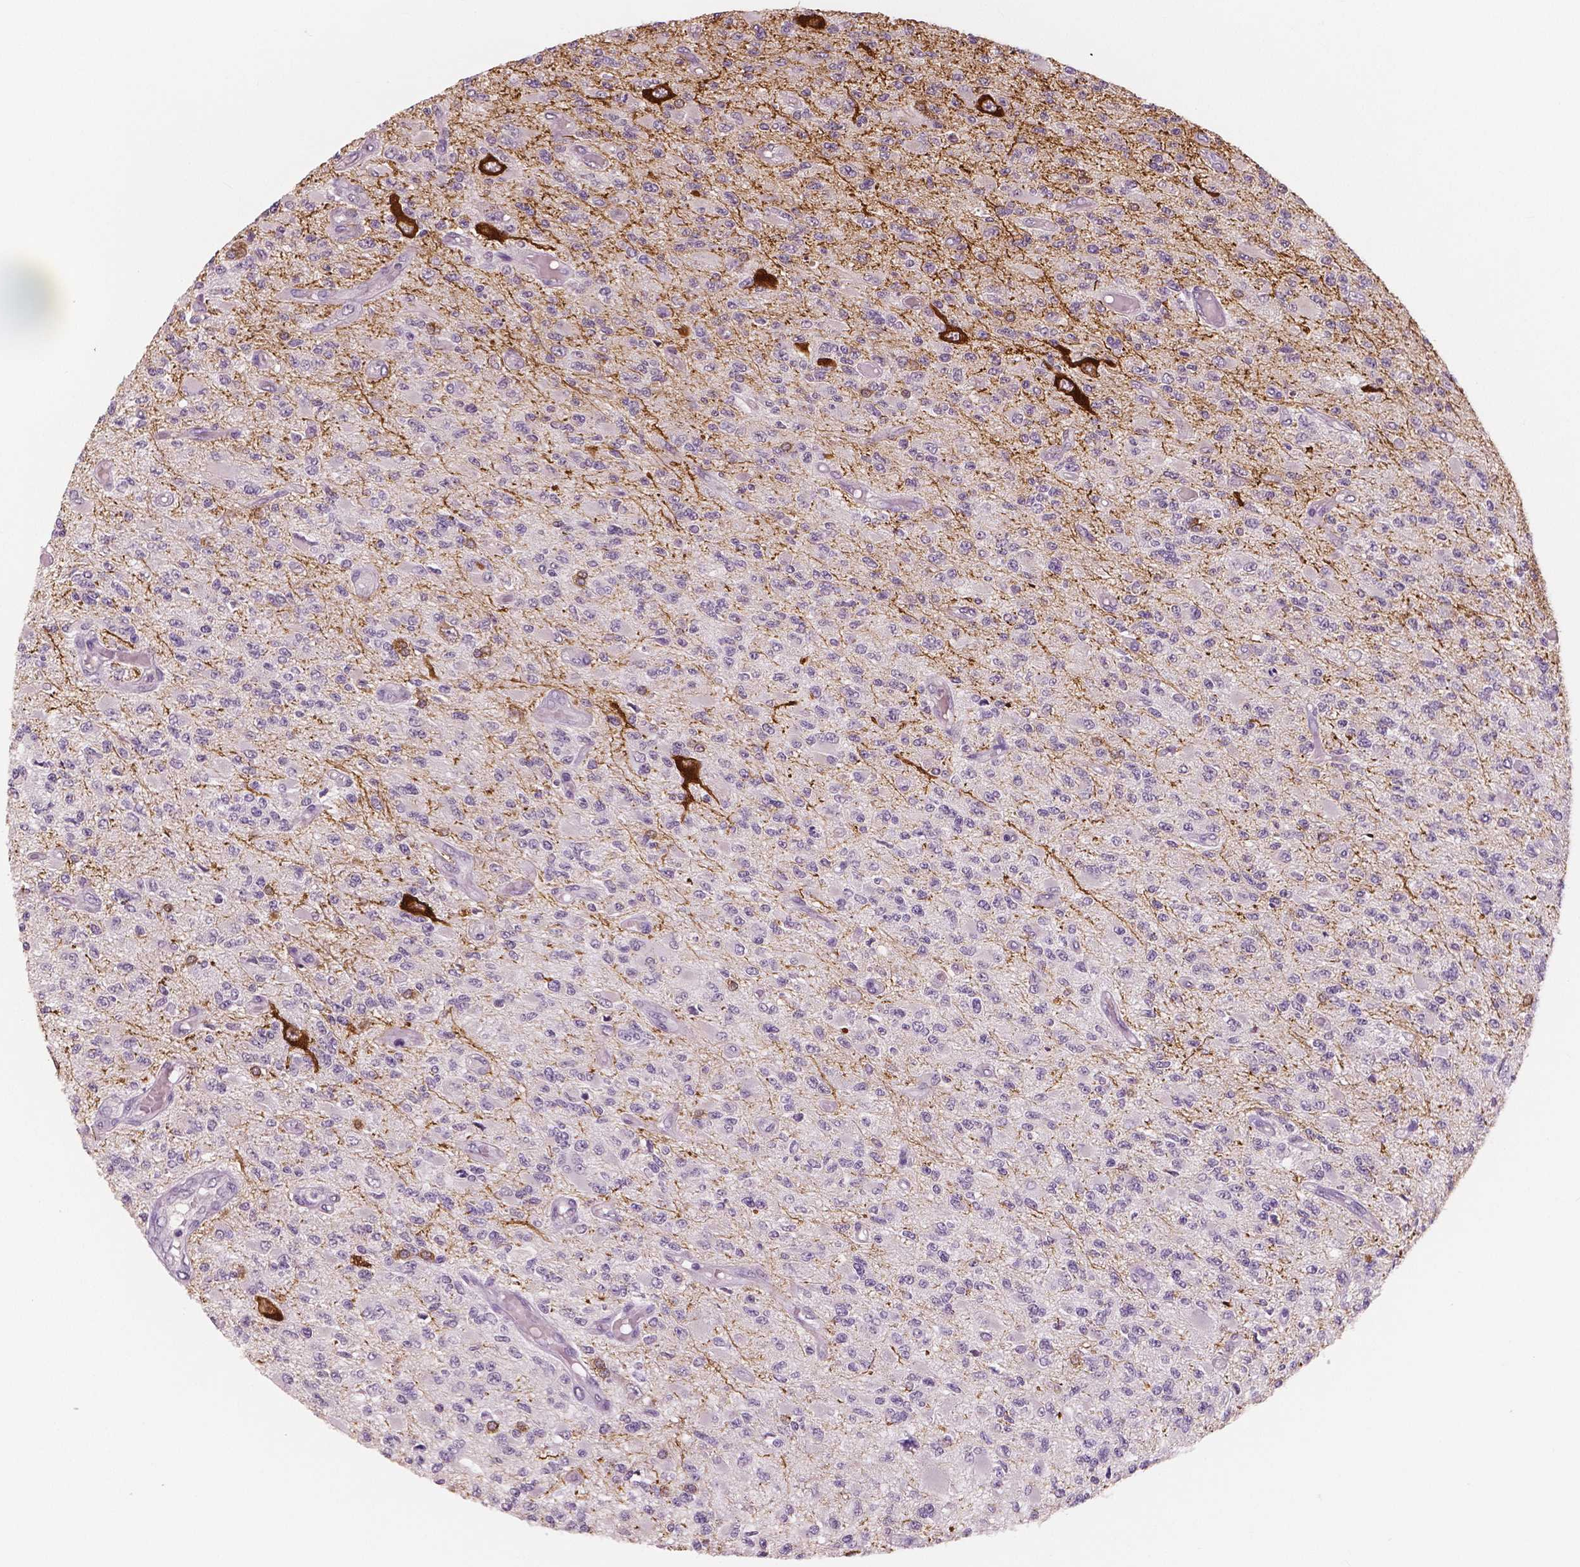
{"staining": {"intensity": "moderate", "quantity": "<25%", "location": "cytoplasmic/membranous"}, "tissue": "glioma", "cell_type": "Tumor cells", "image_type": "cancer", "snomed": [{"axis": "morphology", "description": "Glioma, malignant, High grade"}, {"axis": "topography", "description": "Brain"}], "caption": "Human glioma stained with a brown dye demonstrates moderate cytoplasmic/membranous positive positivity in approximately <25% of tumor cells.", "gene": "NECAB1", "patient": {"sex": "female", "age": 63}}